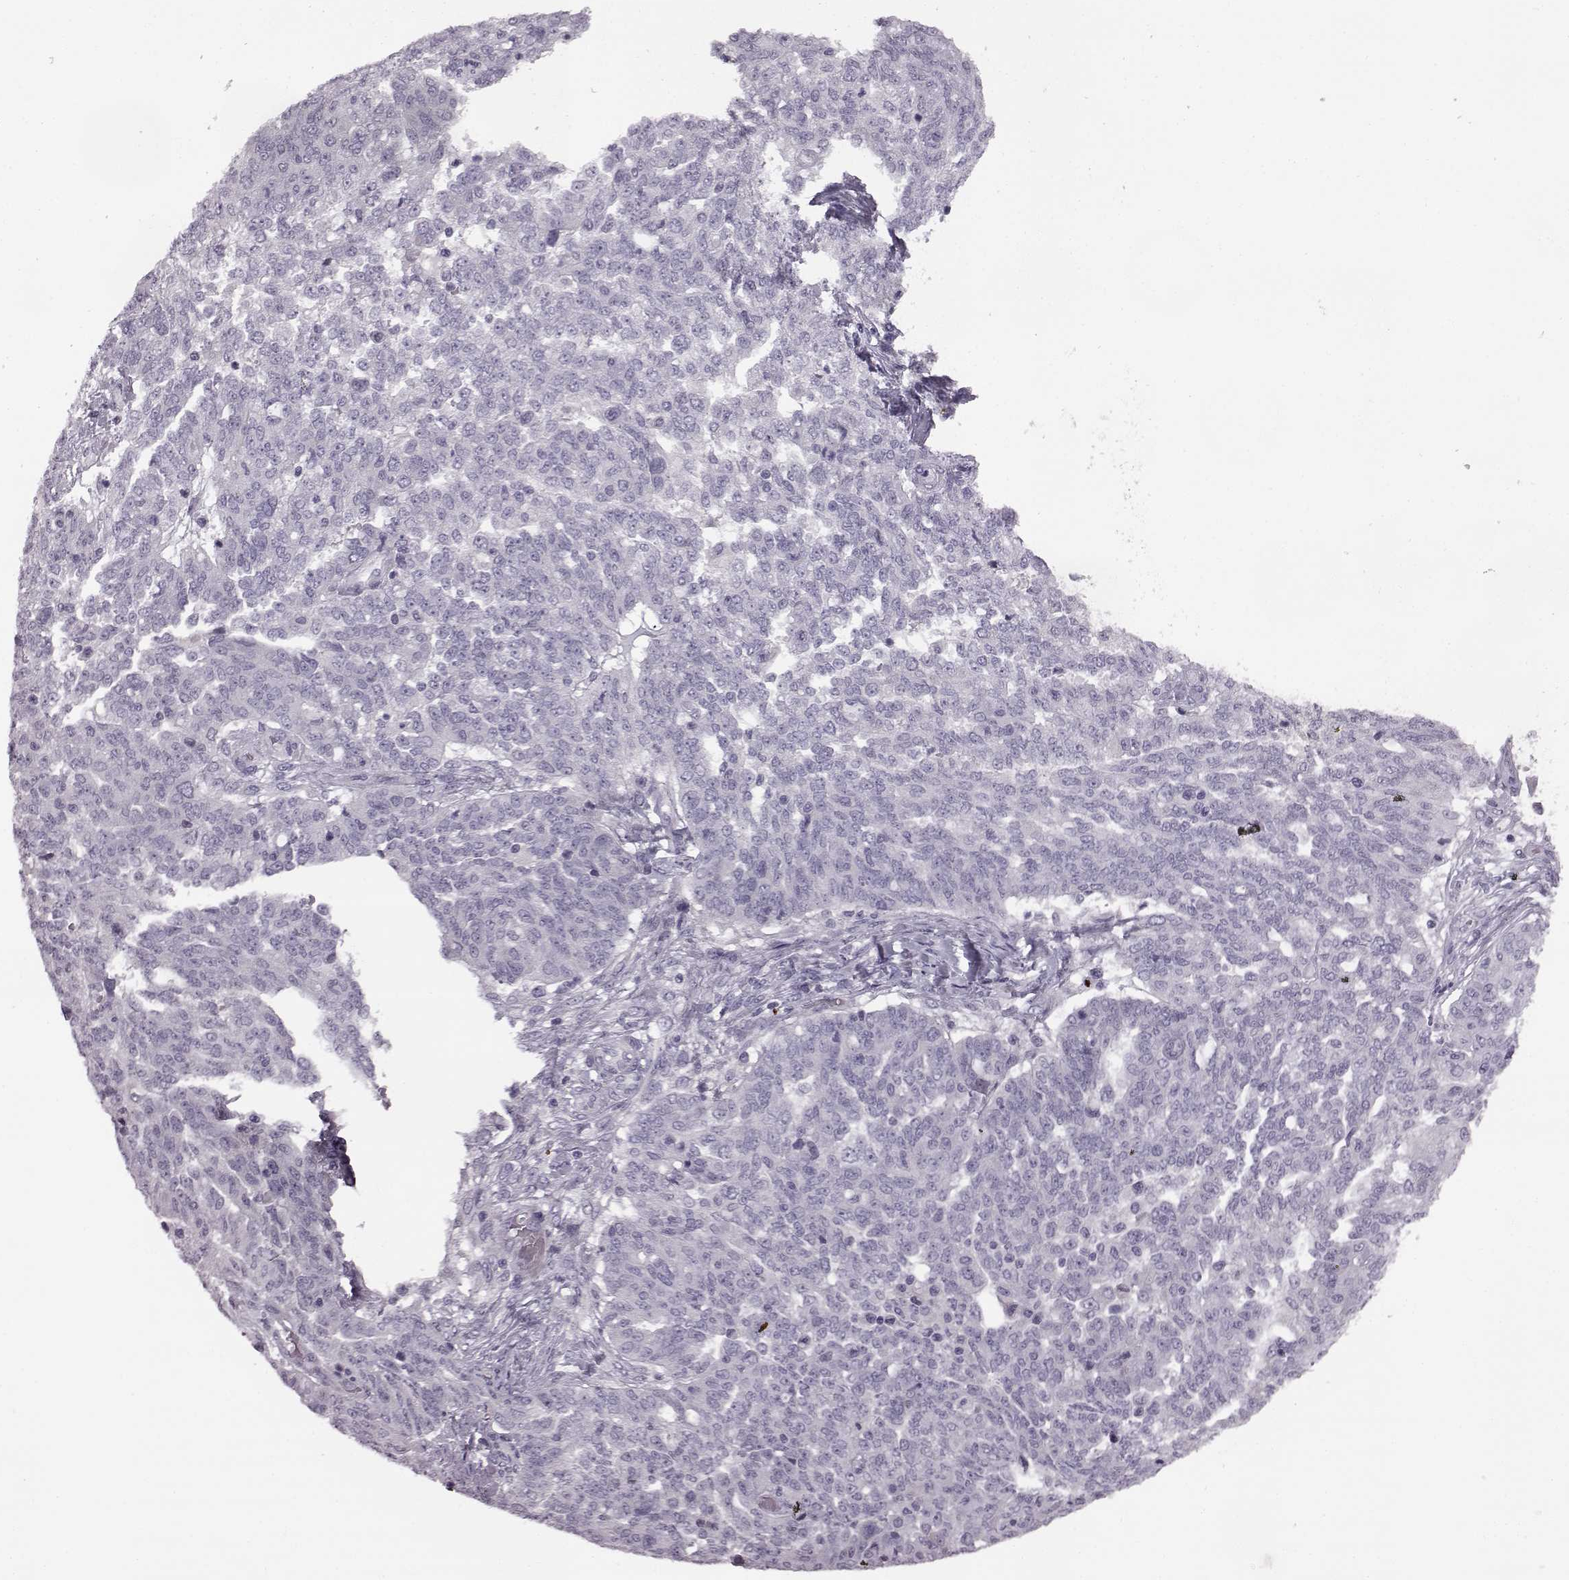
{"staining": {"intensity": "negative", "quantity": "none", "location": "none"}, "tissue": "ovarian cancer", "cell_type": "Tumor cells", "image_type": "cancer", "snomed": [{"axis": "morphology", "description": "Cystadenocarcinoma, serous, NOS"}, {"axis": "topography", "description": "Ovary"}], "caption": "IHC of ovarian serous cystadenocarcinoma displays no positivity in tumor cells.", "gene": "ODAD4", "patient": {"sex": "female", "age": 67}}